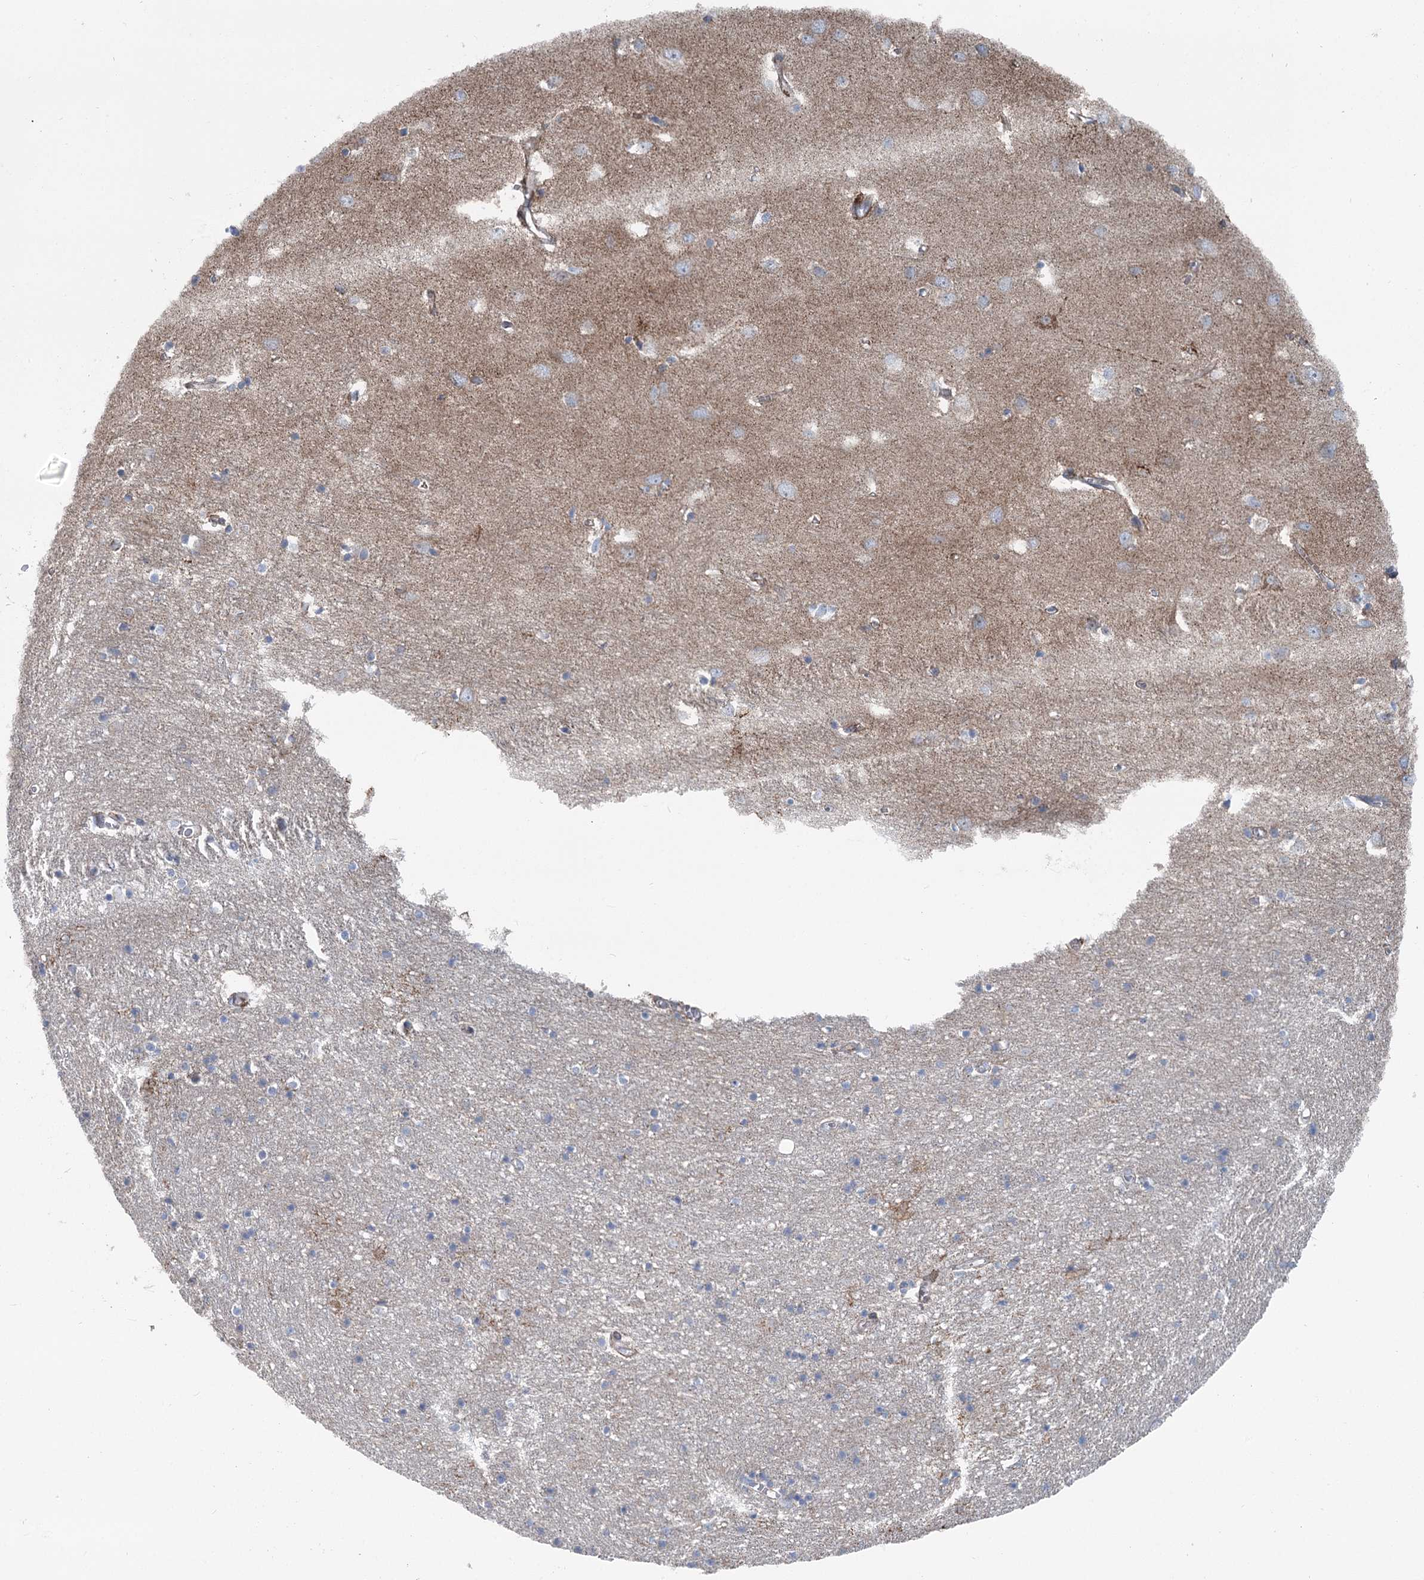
{"staining": {"intensity": "weak", "quantity": ">75%", "location": "cytoplasmic/membranous"}, "tissue": "cerebral cortex", "cell_type": "Endothelial cells", "image_type": "normal", "snomed": [{"axis": "morphology", "description": "Normal tissue, NOS"}, {"axis": "topography", "description": "Cerebral cortex"}], "caption": "About >75% of endothelial cells in benign human cerebral cortex exhibit weak cytoplasmic/membranous protein positivity as visualized by brown immunohistochemical staining.", "gene": "MARK2", "patient": {"sex": "female", "age": 64}}